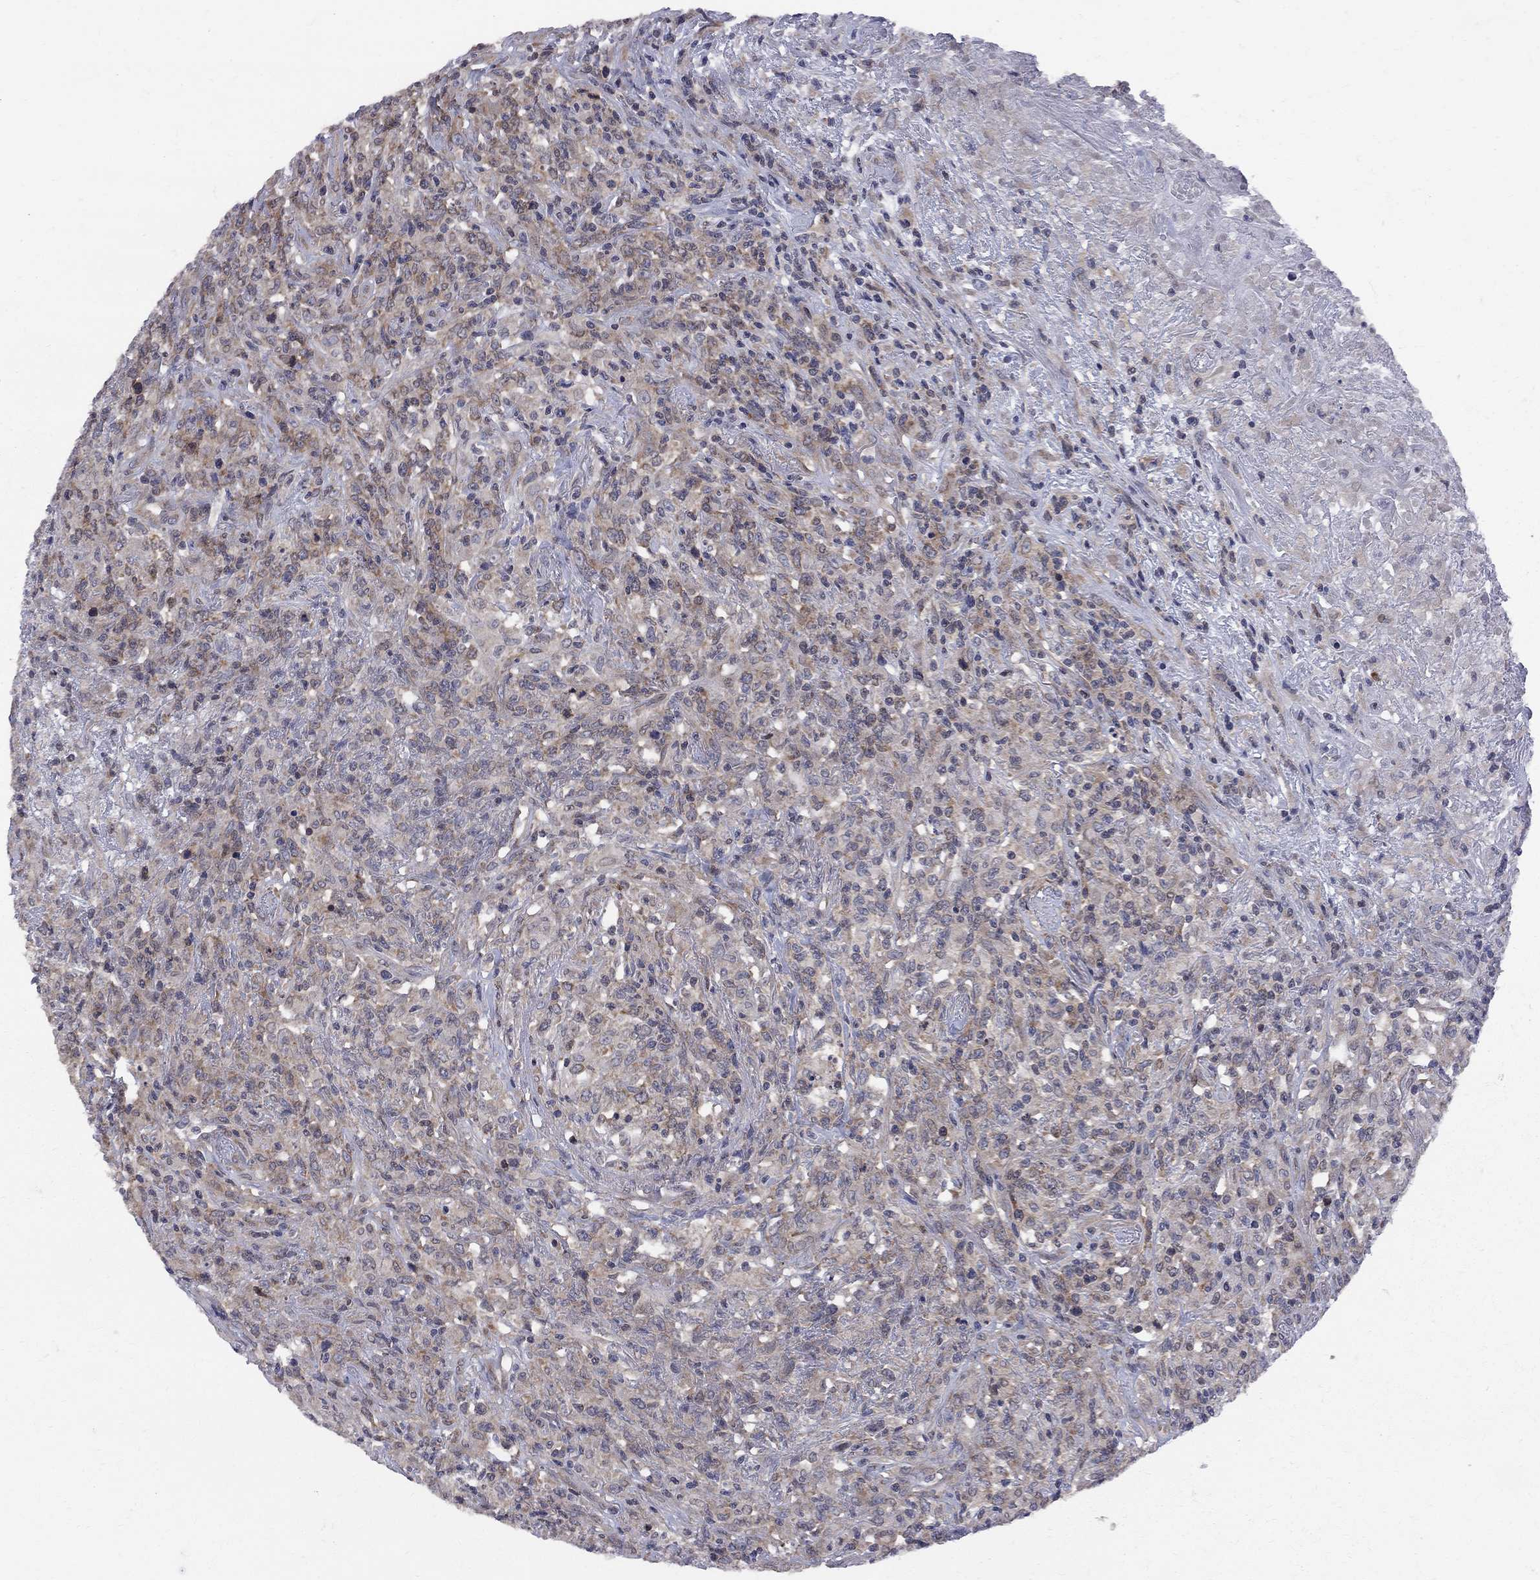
{"staining": {"intensity": "weak", "quantity": "25%-75%", "location": "cytoplasmic/membranous"}, "tissue": "lymphoma", "cell_type": "Tumor cells", "image_type": "cancer", "snomed": [{"axis": "morphology", "description": "Malignant lymphoma, non-Hodgkin's type, High grade"}, {"axis": "topography", "description": "Lung"}], "caption": "Protein staining shows weak cytoplasmic/membranous positivity in approximately 25%-75% of tumor cells in lymphoma.", "gene": "CNOT11", "patient": {"sex": "male", "age": 79}}